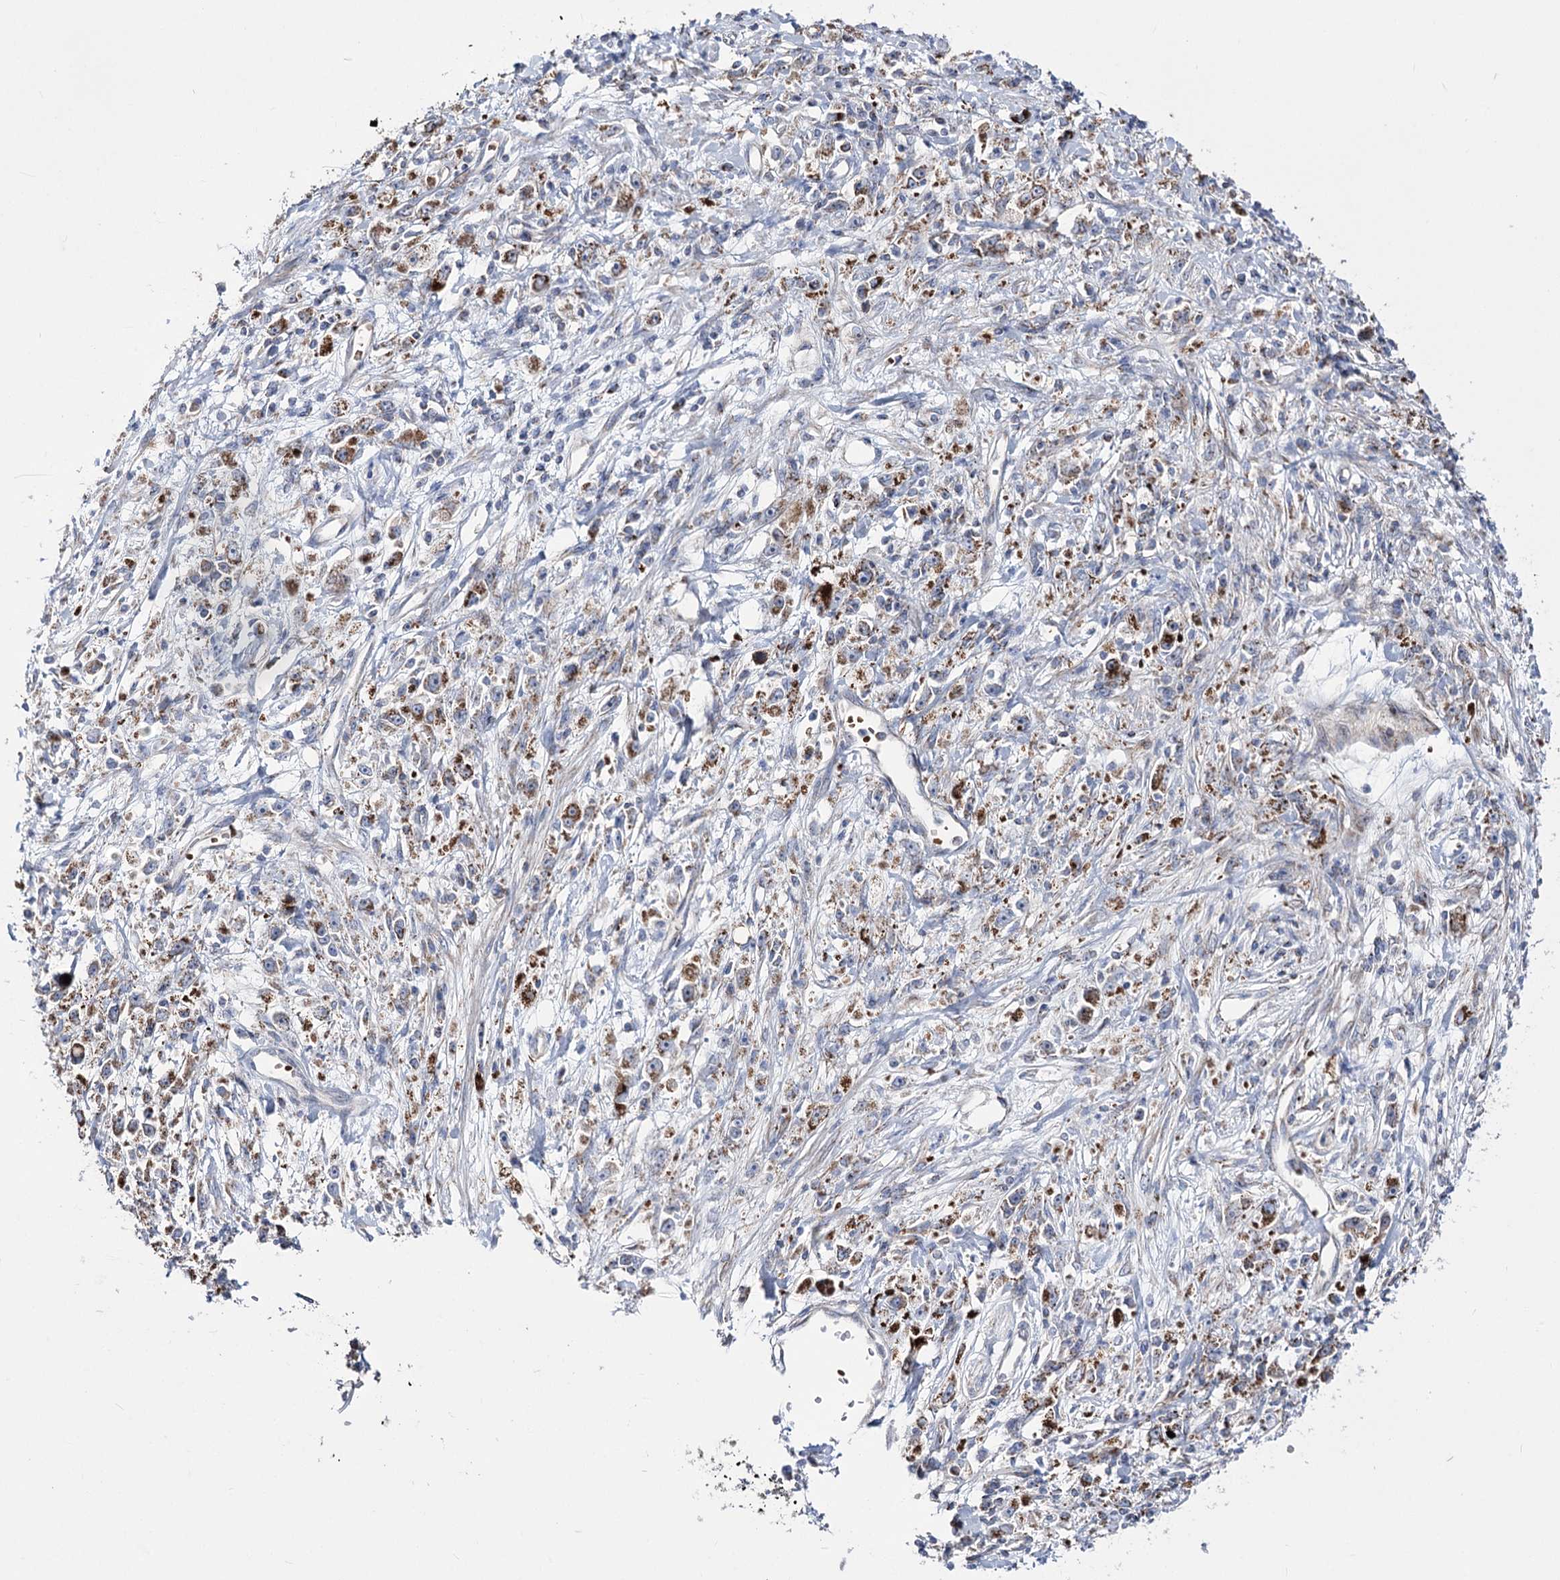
{"staining": {"intensity": "moderate", "quantity": "25%-75%", "location": "cytoplasmic/membranous"}, "tissue": "stomach cancer", "cell_type": "Tumor cells", "image_type": "cancer", "snomed": [{"axis": "morphology", "description": "Adenocarcinoma, NOS"}, {"axis": "topography", "description": "Stomach"}], "caption": "IHC staining of adenocarcinoma (stomach), which exhibits medium levels of moderate cytoplasmic/membranous staining in about 25%-75% of tumor cells indicating moderate cytoplasmic/membranous protein expression. The staining was performed using DAB (brown) for protein detection and nuclei were counterstained in hematoxylin (blue).", "gene": "OSBPL5", "patient": {"sex": "female", "age": 59}}